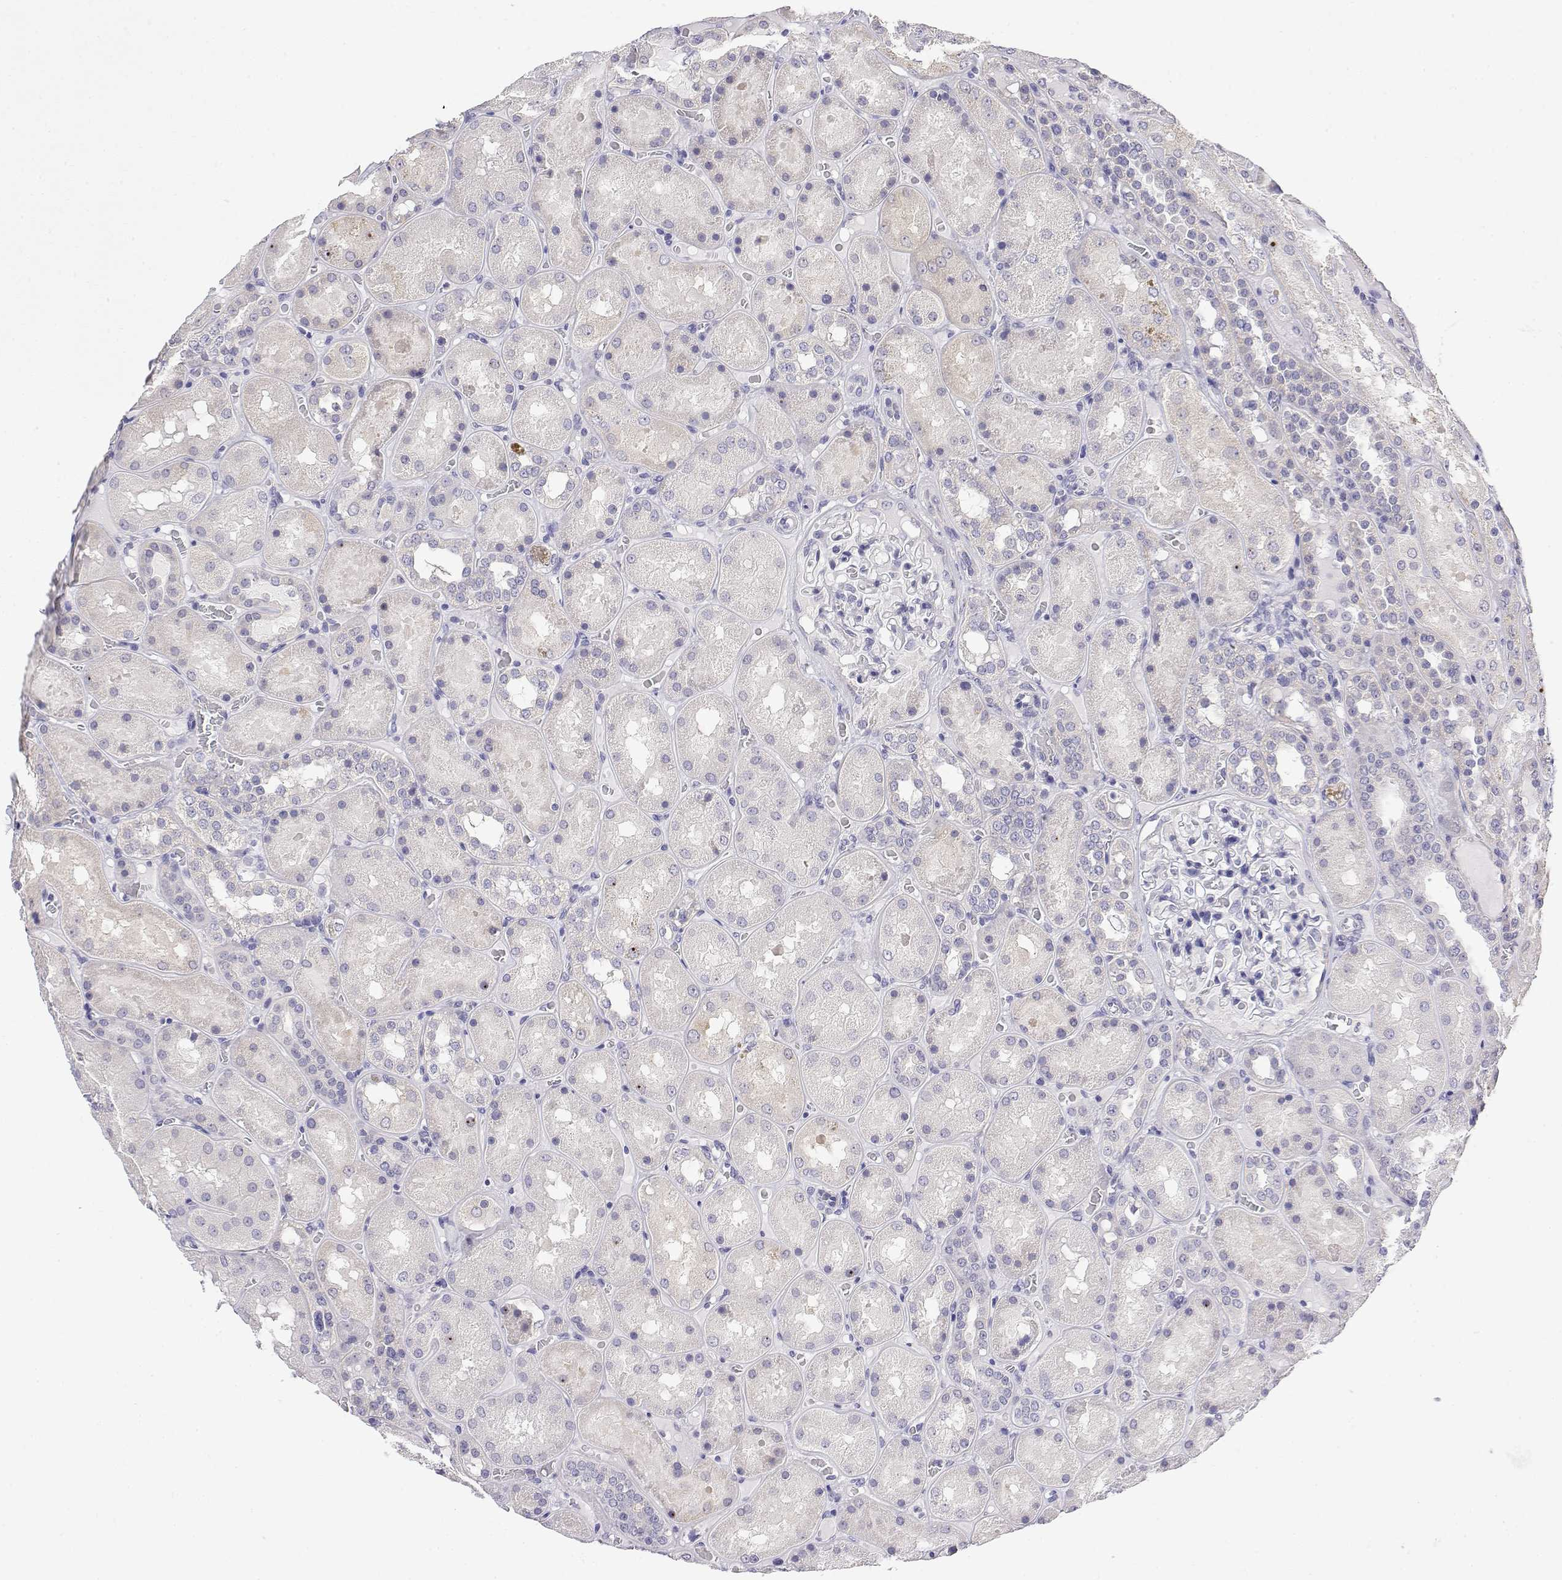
{"staining": {"intensity": "negative", "quantity": "none", "location": "none"}, "tissue": "kidney", "cell_type": "Cells in glomeruli", "image_type": "normal", "snomed": [{"axis": "morphology", "description": "Normal tissue, NOS"}, {"axis": "topography", "description": "Kidney"}], "caption": "Cells in glomeruli show no significant protein staining in benign kidney. (DAB IHC visualized using brightfield microscopy, high magnification).", "gene": "LY6D", "patient": {"sex": "male", "age": 73}}